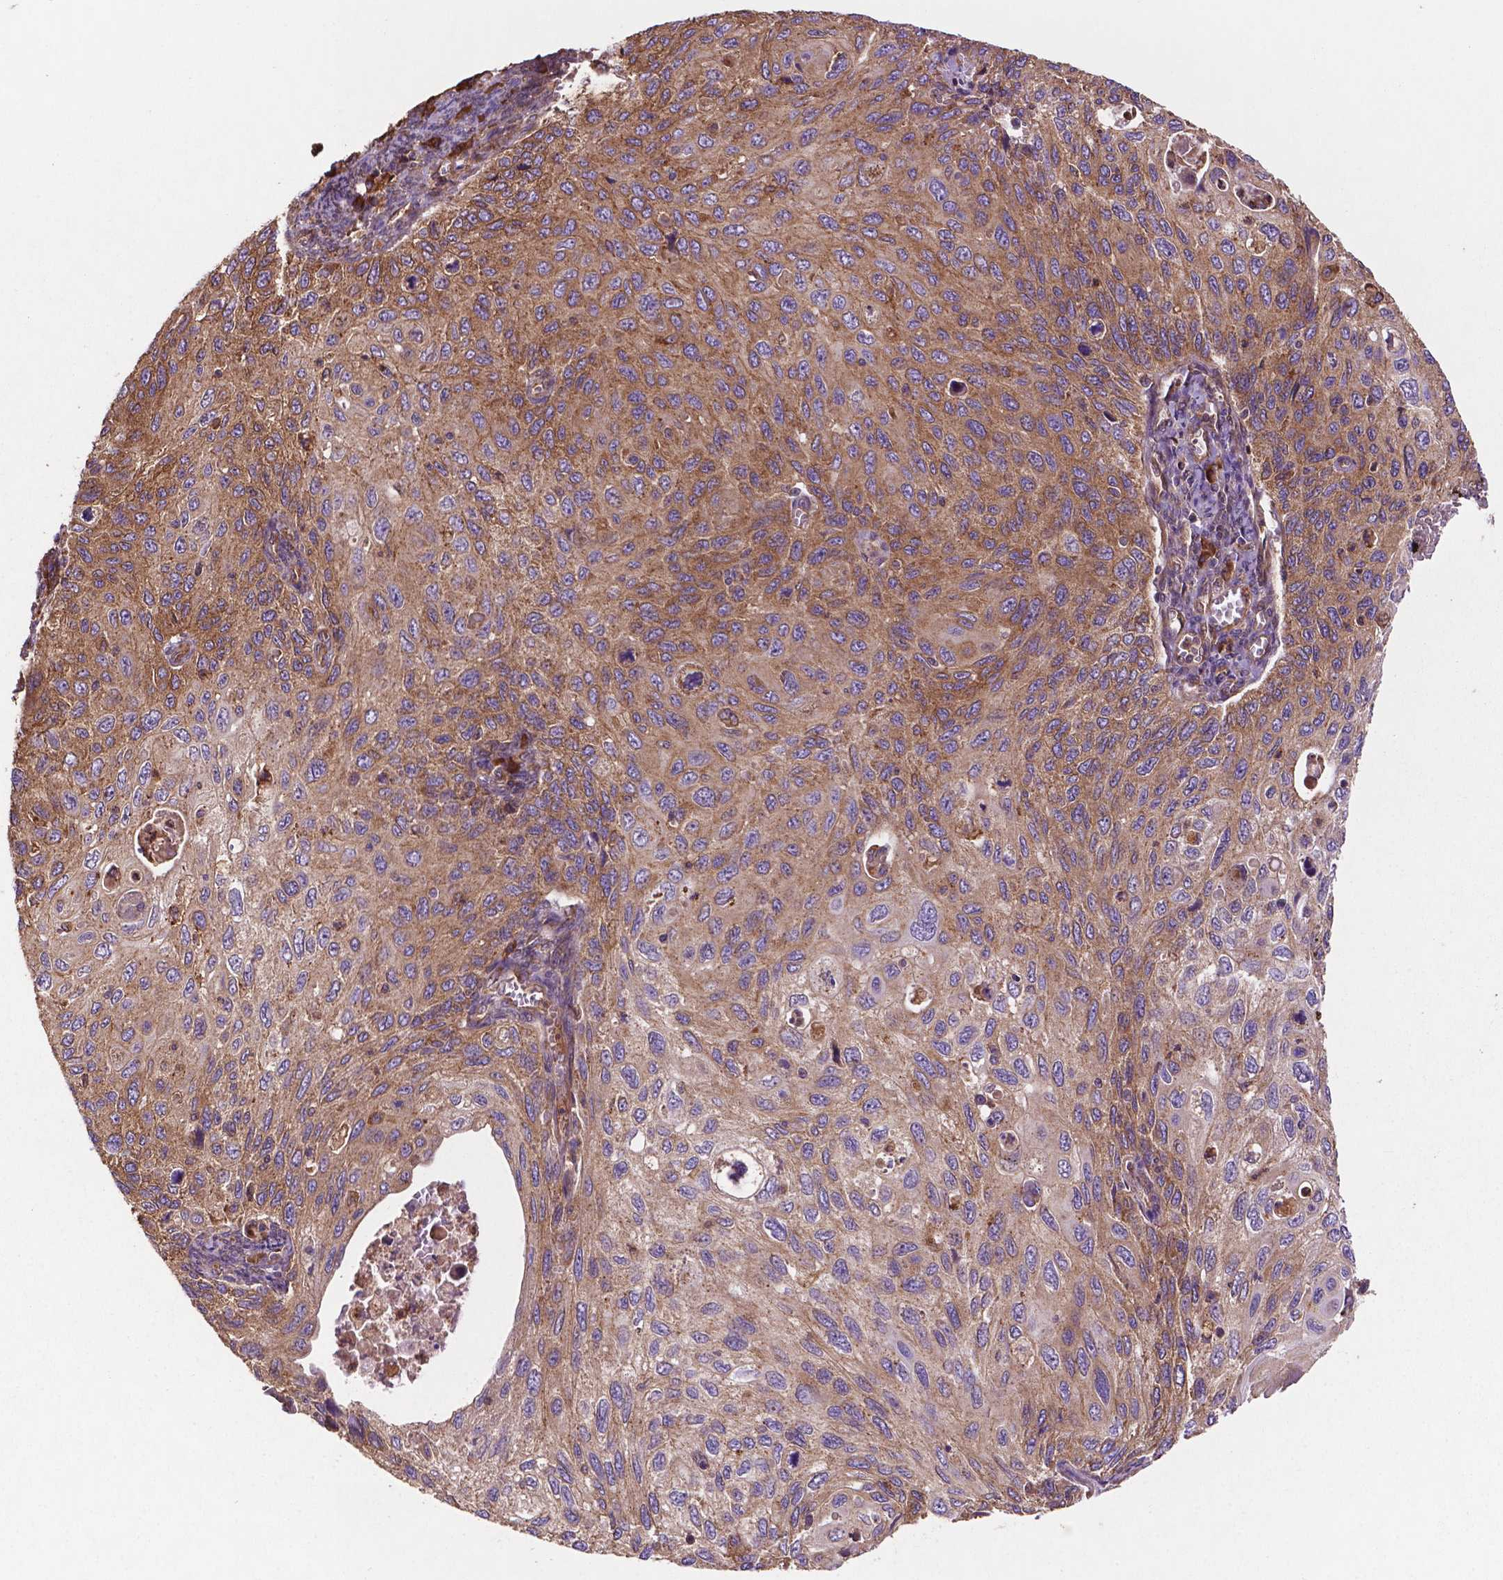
{"staining": {"intensity": "moderate", "quantity": ">75%", "location": "cytoplasmic/membranous"}, "tissue": "cervical cancer", "cell_type": "Tumor cells", "image_type": "cancer", "snomed": [{"axis": "morphology", "description": "Squamous cell carcinoma, NOS"}, {"axis": "topography", "description": "Cervix"}], "caption": "Human cervical cancer stained for a protein (brown) exhibits moderate cytoplasmic/membranous positive staining in approximately >75% of tumor cells.", "gene": "CCDC71L", "patient": {"sex": "female", "age": 70}}